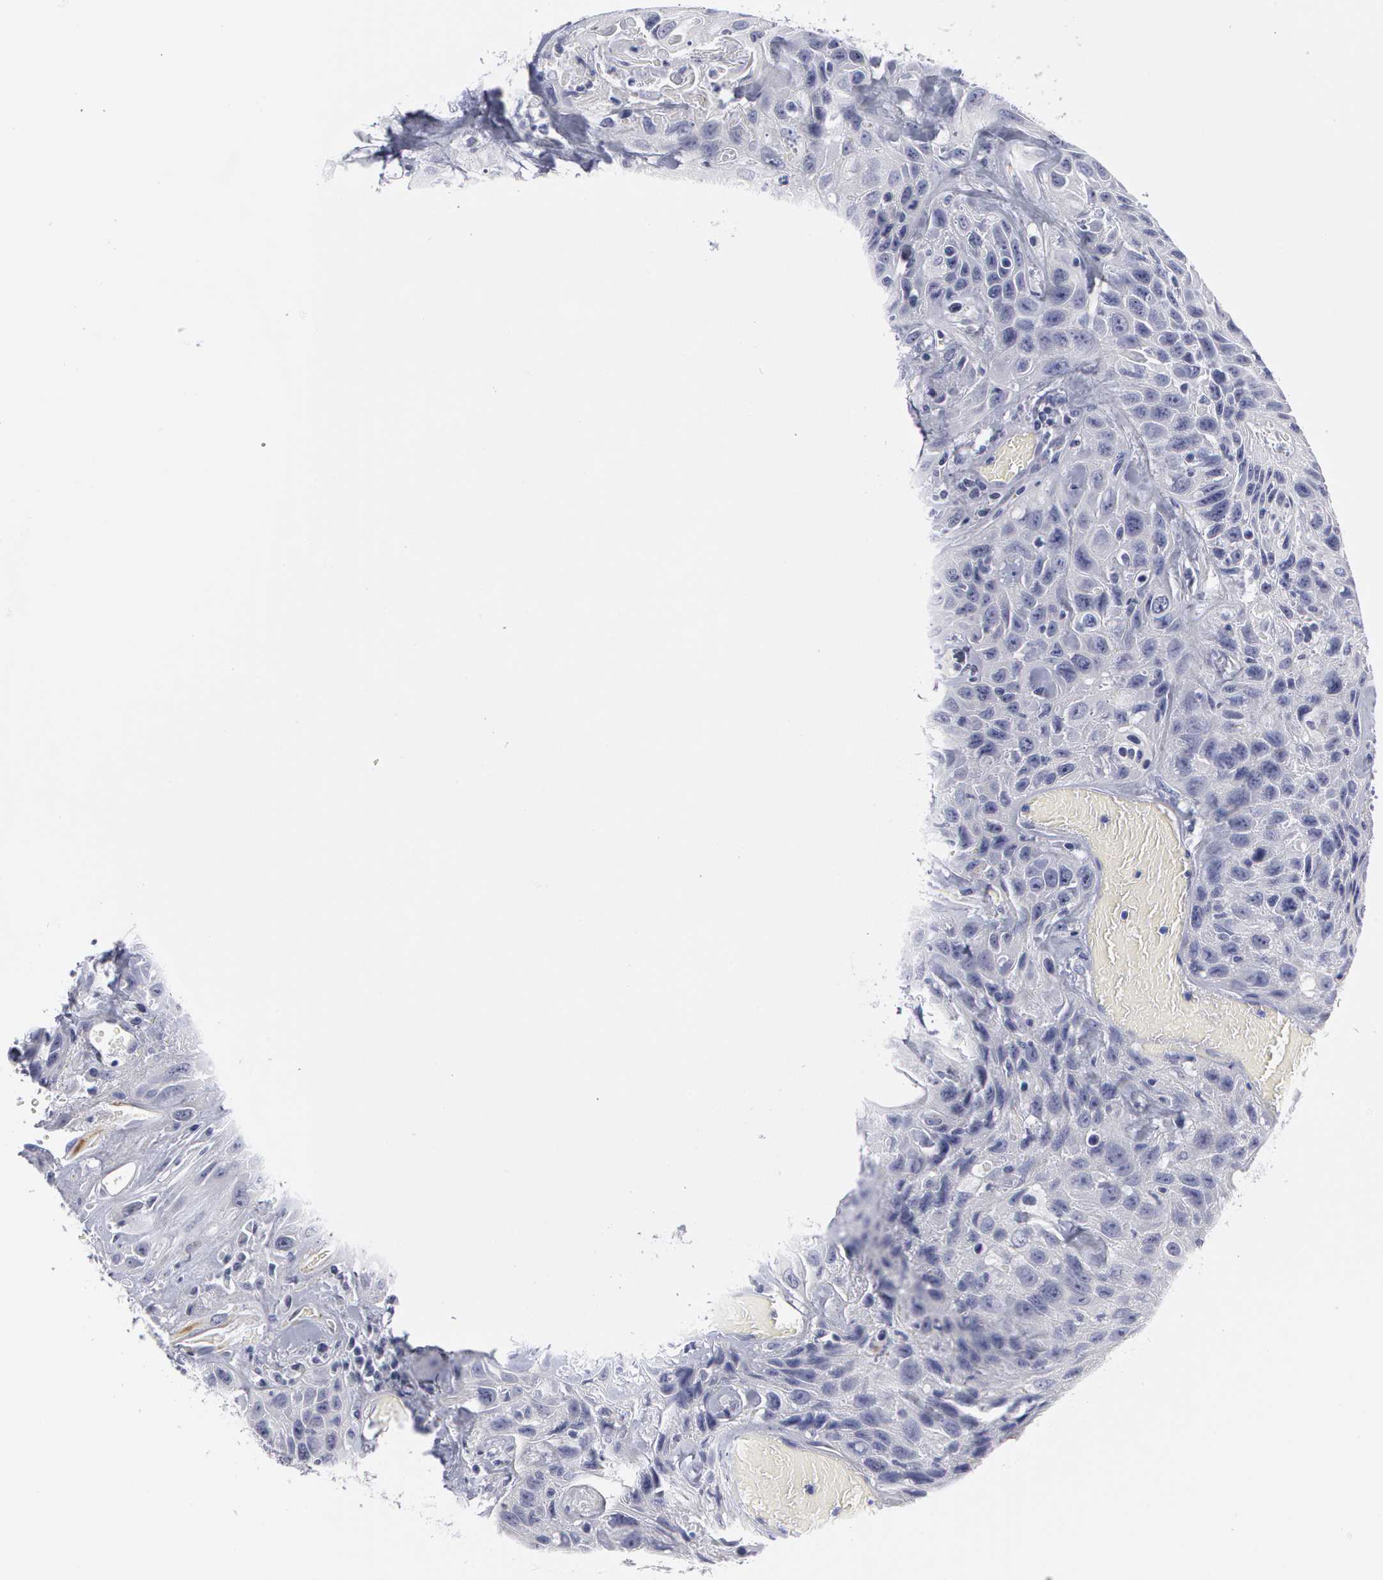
{"staining": {"intensity": "negative", "quantity": "none", "location": "none"}, "tissue": "urothelial cancer", "cell_type": "Tumor cells", "image_type": "cancer", "snomed": [{"axis": "morphology", "description": "Urothelial carcinoma, High grade"}, {"axis": "topography", "description": "Urinary bladder"}], "caption": "An image of urothelial cancer stained for a protein demonstrates no brown staining in tumor cells.", "gene": "SMC1B", "patient": {"sex": "female", "age": 84}}